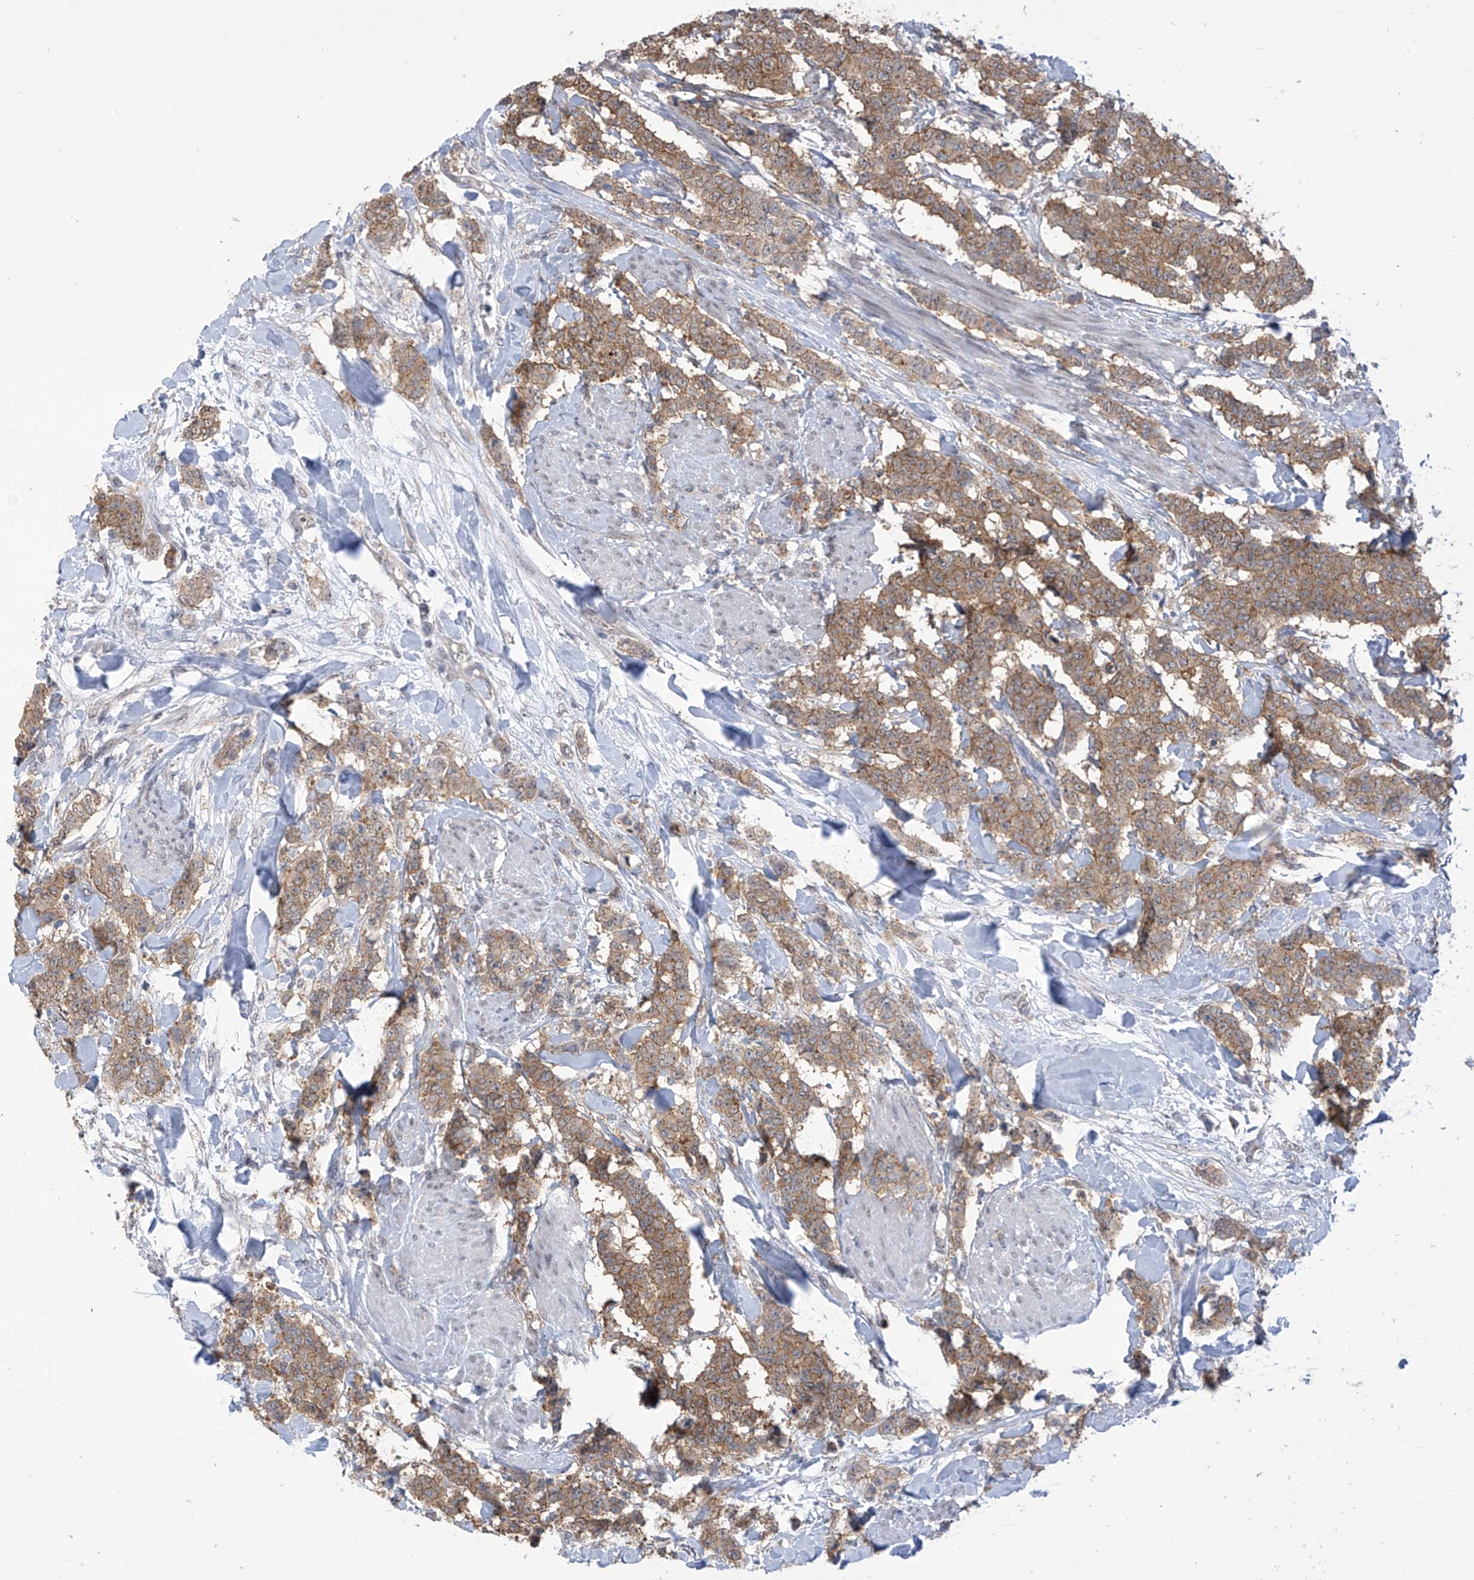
{"staining": {"intensity": "moderate", "quantity": ">75%", "location": "cytoplasmic/membranous"}, "tissue": "breast cancer", "cell_type": "Tumor cells", "image_type": "cancer", "snomed": [{"axis": "morphology", "description": "Duct carcinoma"}, {"axis": "topography", "description": "Breast"}], "caption": "A brown stain labels moderate cytoplasmic/membranous positivity of a protein in human intraductal carcinoma (breast) tumor cells. The staining was performed using DAB, with brown indicating positive protein expression. Nuclei are stained blue with hematoxylin.", "gene": "KIAA1522", "patient": {"sex": "female", "age": 40}}